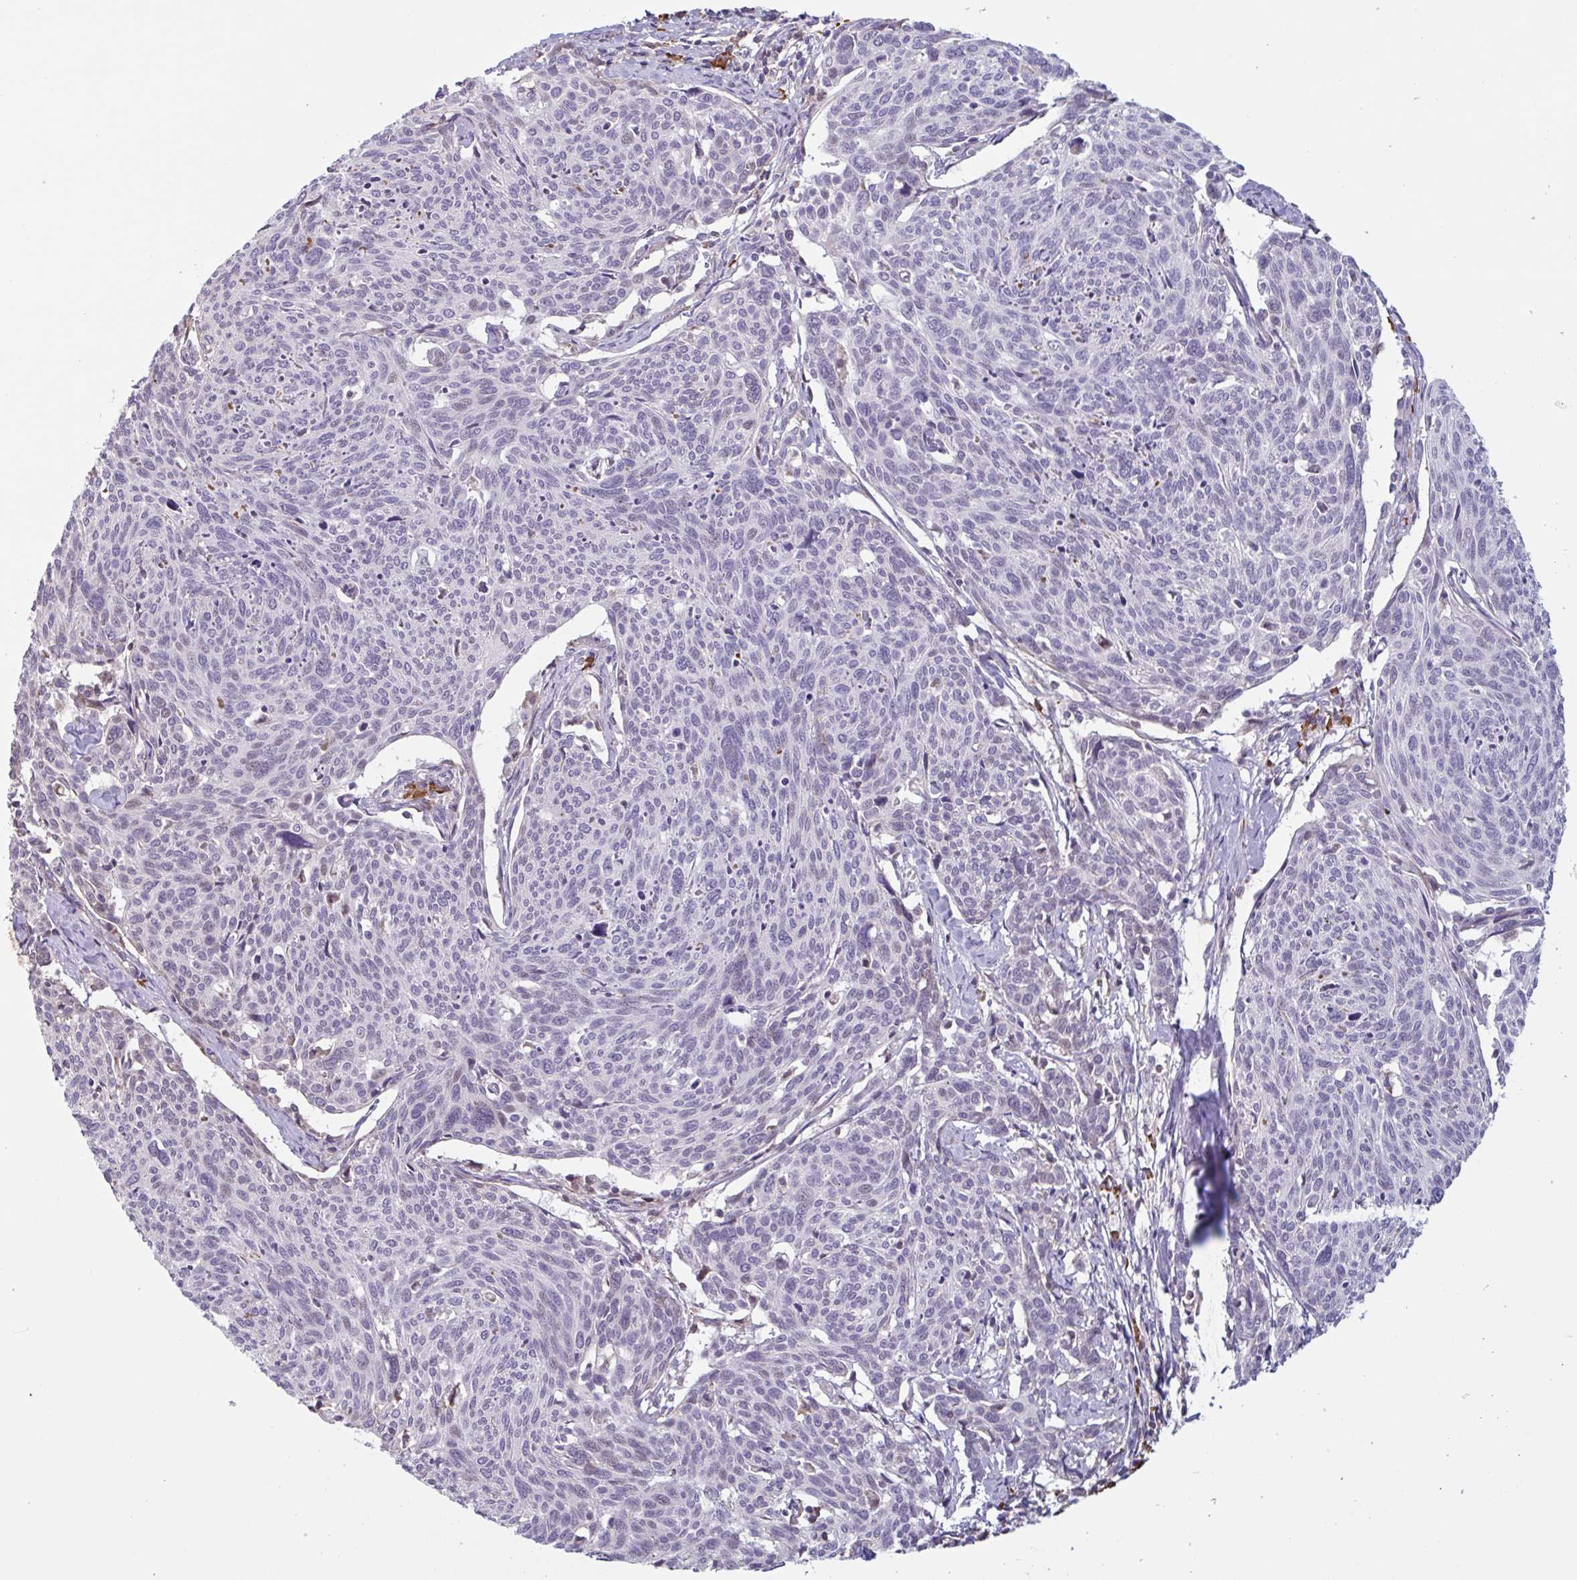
{"staining": {"intensity": "negative", "quantity": "none", "location": "none"}, "tissue": "cervical cancer", "cell_type": "Tumor cells", "image_type": "cancer", "snomed": [{"axis": "morphology", "description": "Squamous cell carcinoma, NOS"}, {"axis": "topography", "description": "Cervix"}], "caption": "The micrograph demonstrates no staining of tumor cells in cervical squamous cell carcinoma.", "gene": "TAF1D", "patient": {"sex": "female", "age": 49}}